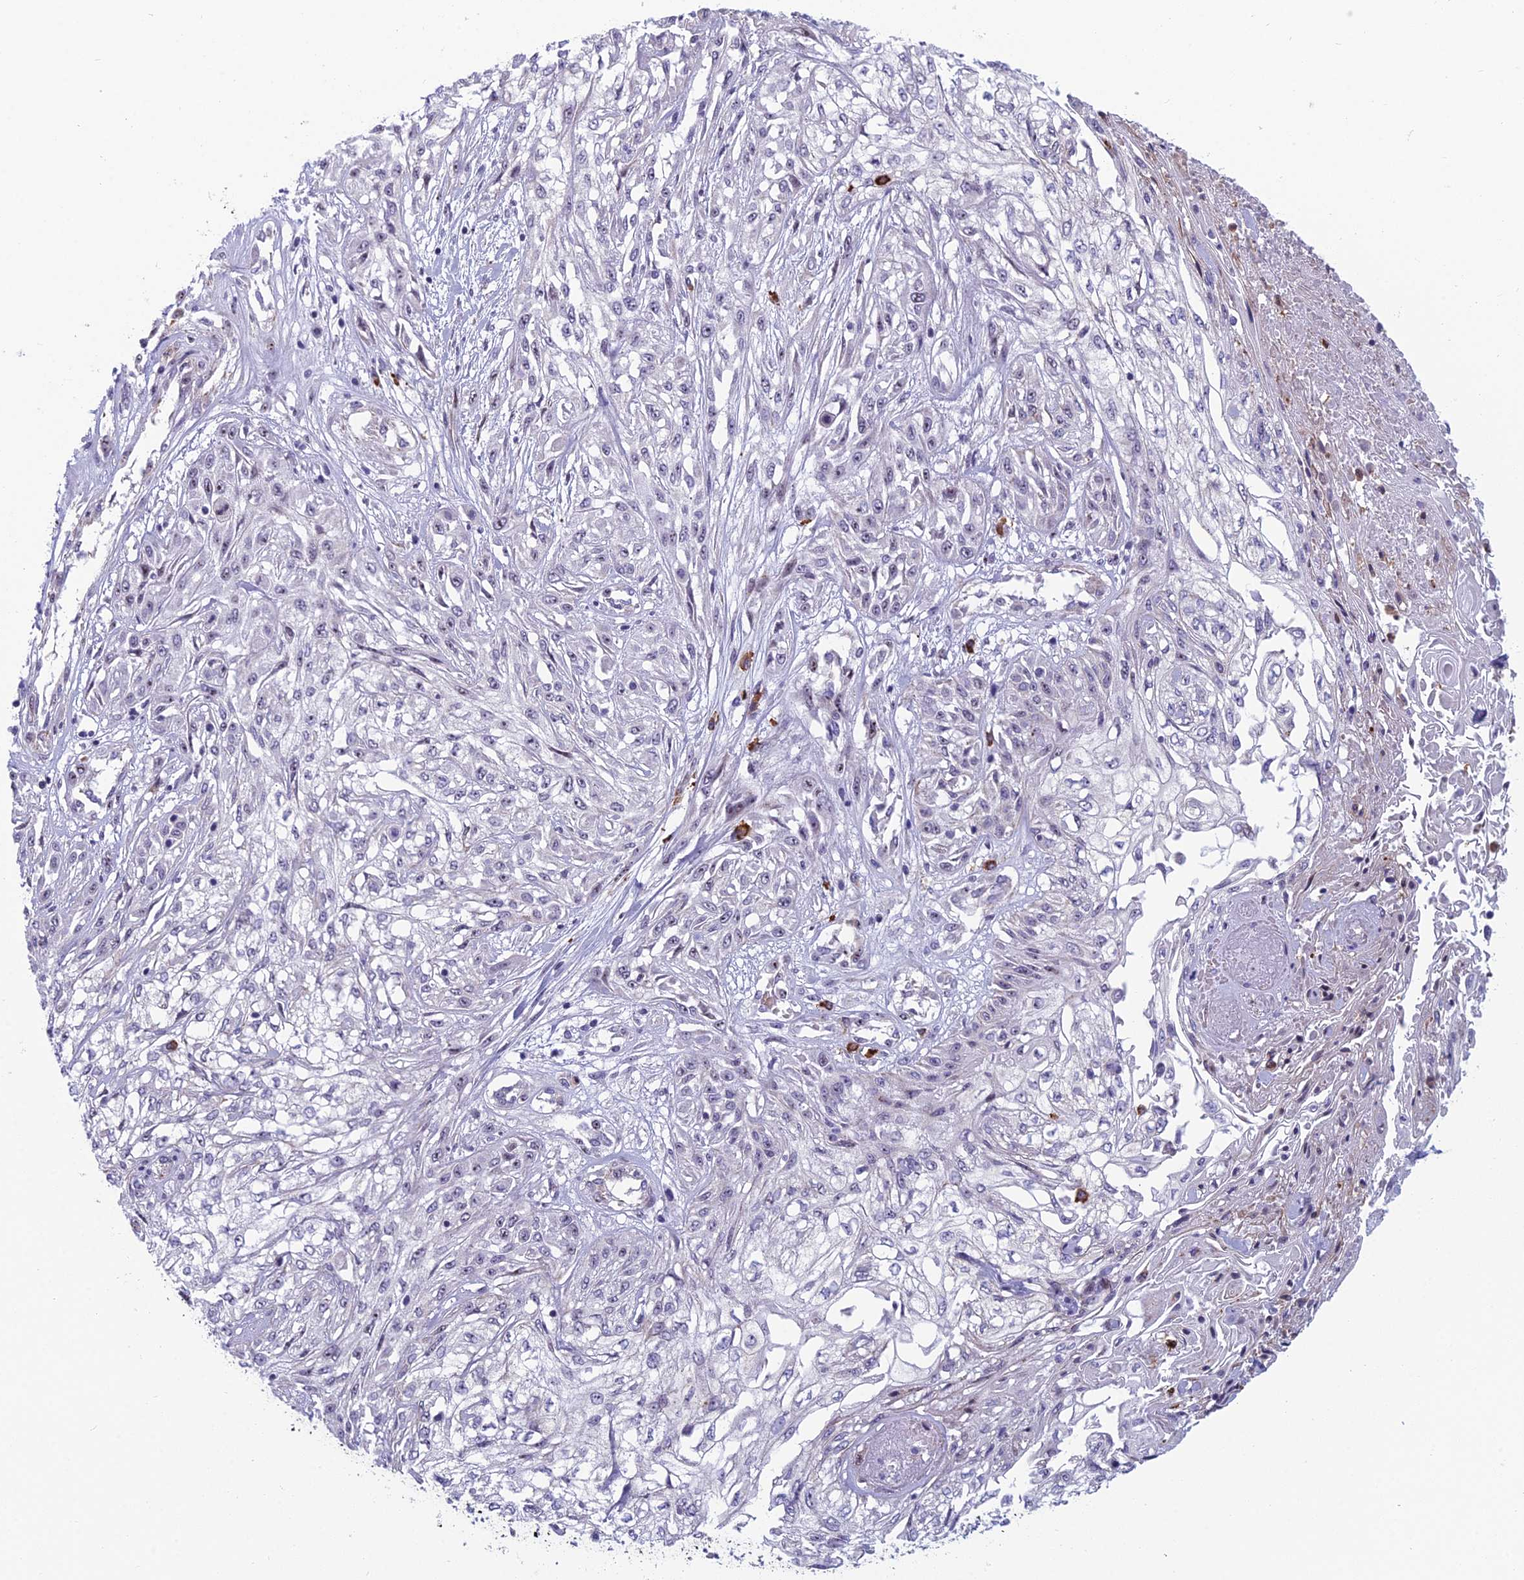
{"staining": {"intensity": "negative", "quantity": "none", "location": "none"}, "tissue": "skin cancer", "cell_type": "Tumor cells", "image_type": "cancer", "snomed": [{"axis": "morphology", "description": "Squamous cell carcinoma, NOS"}, {"axis": "morphology", "description": "Squamous cell carcinoma, metastatic, NOS"}, {"axis": "topography", "description": "Skin"}, {"axis": "topography", "description": "Lymph node"}], "caption": "A high-resolution histopathology image shows IHC staining of skin cancer (metastatic squamous cell carcinoma), which reveals no significant staining in tumor cells.", "gene": "NOC2L", "patient": {"sex": "male", "age": 75}}